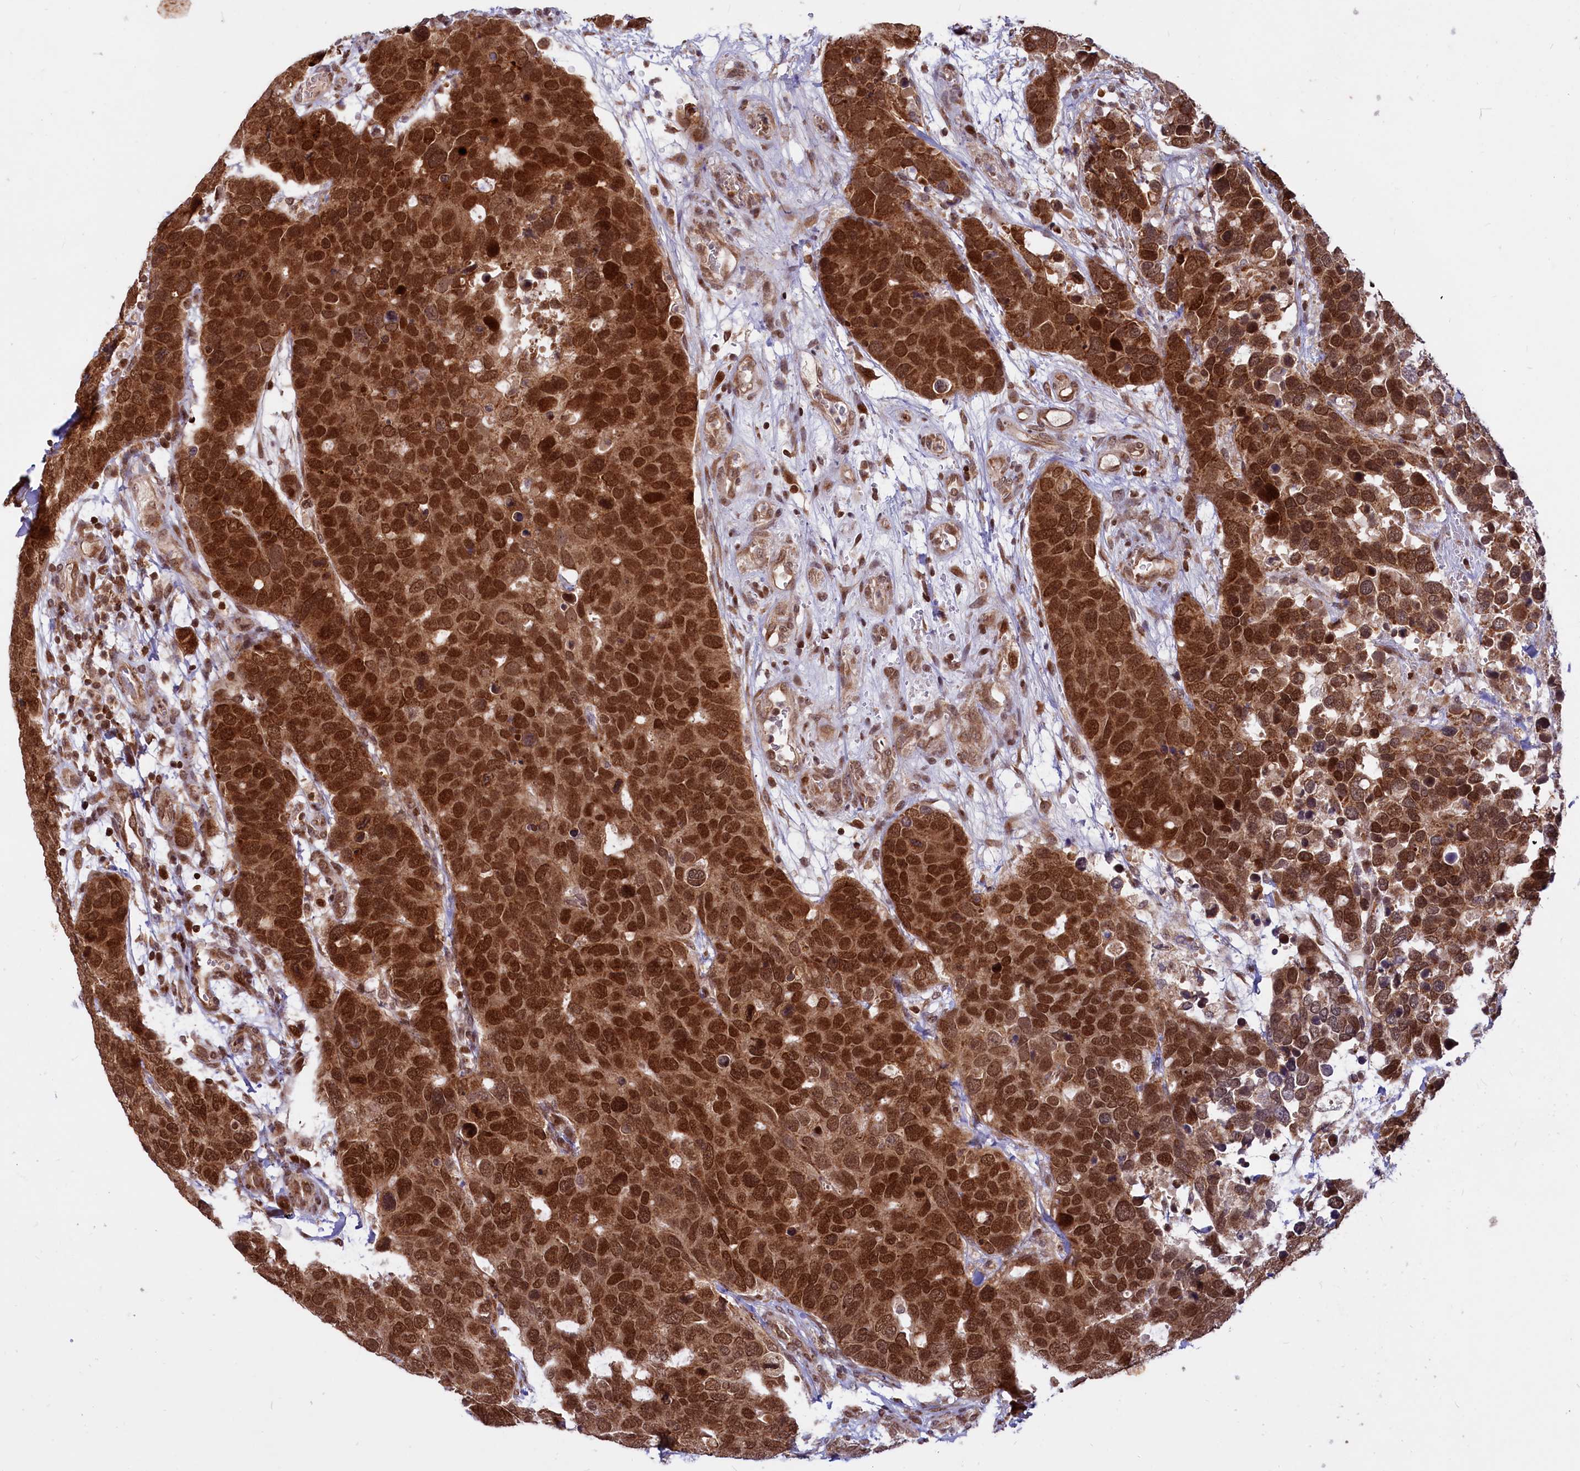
{"staining": {"intensity": "strong", "quantity": ">75%", "location": "cytoplasmic/membranous,nuclear"}, "tissue": "breast cancer", "cell_type": "Tumor cells", "image_type": "cancer", "snomed": [{"axis": "morphology", "description": "Duct carcinoma"}, {"axis": "topography", "description": "Breast"}], "caption": "There is high levels of strong cytoplasmic/membranous and nuclear staining in tumor cells of infiltrating ductal carcinoma (breast), as demonstrated by immunohistochemical staining (brown color).", "gene": "PHC3", "patient": {"sex": "female", "age": 83}}